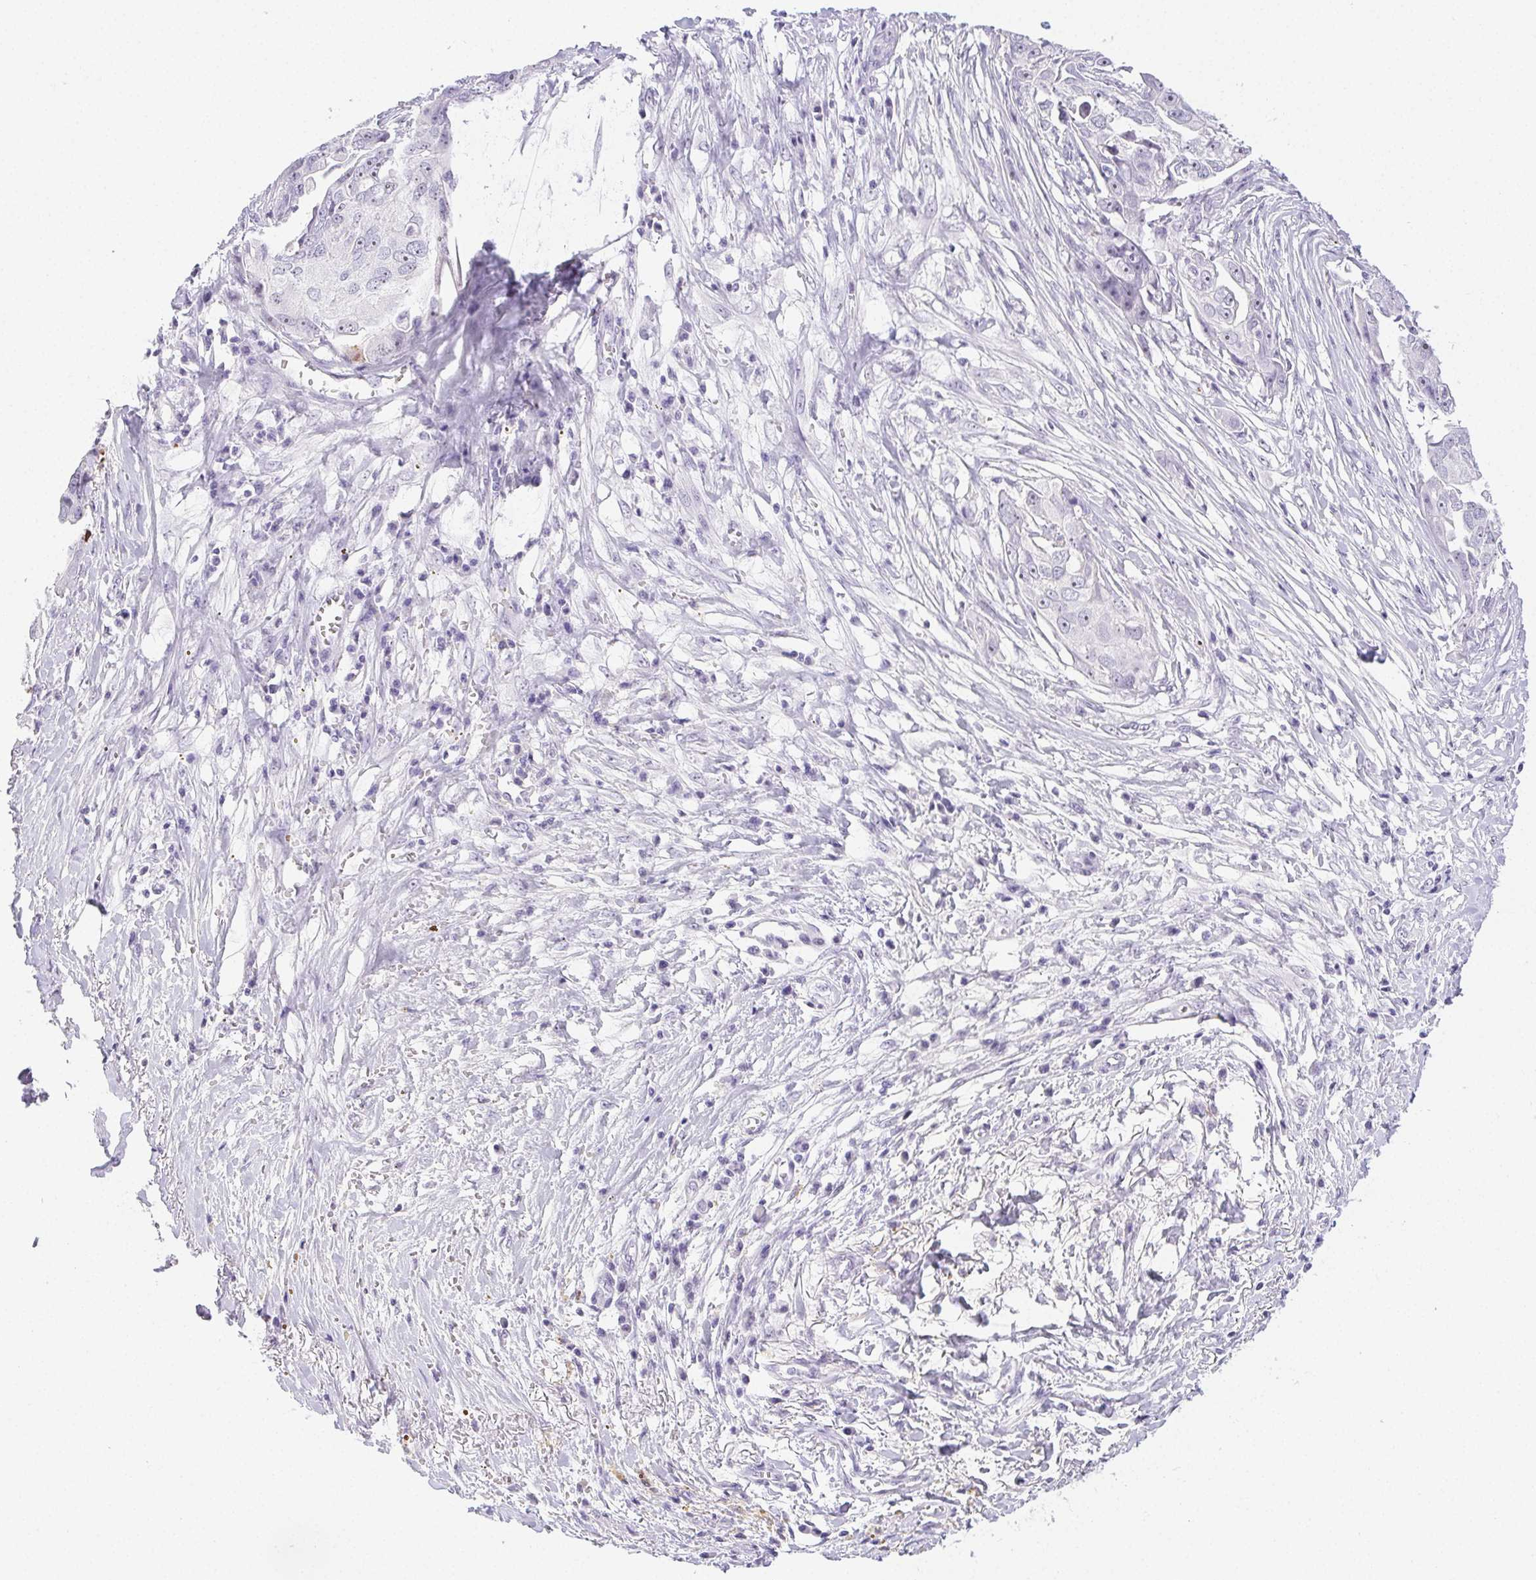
{"staining": {"intensity": "negative", "quantity": "none", "location": "none"}, "tissue": "ovarian cancer", "cell_type": "Tumor cells", "image_type": "cancer", "snomed": [{"axis": "morphology", "description": "Carcinoma, endometroid"}, {"axis": "topography", "description": "Ovary"}], "caption": "This is a histopathology image of immunohistochemistry (IHC) staining of ovarian endometroid carcinoma, which shows no expression in tumor cells. (DAB immunohistochemistry (IHC) with hematoxylin counter stain).", "gene": "ST8SIA3", "patient": {"sex": "female", "age": 70}}